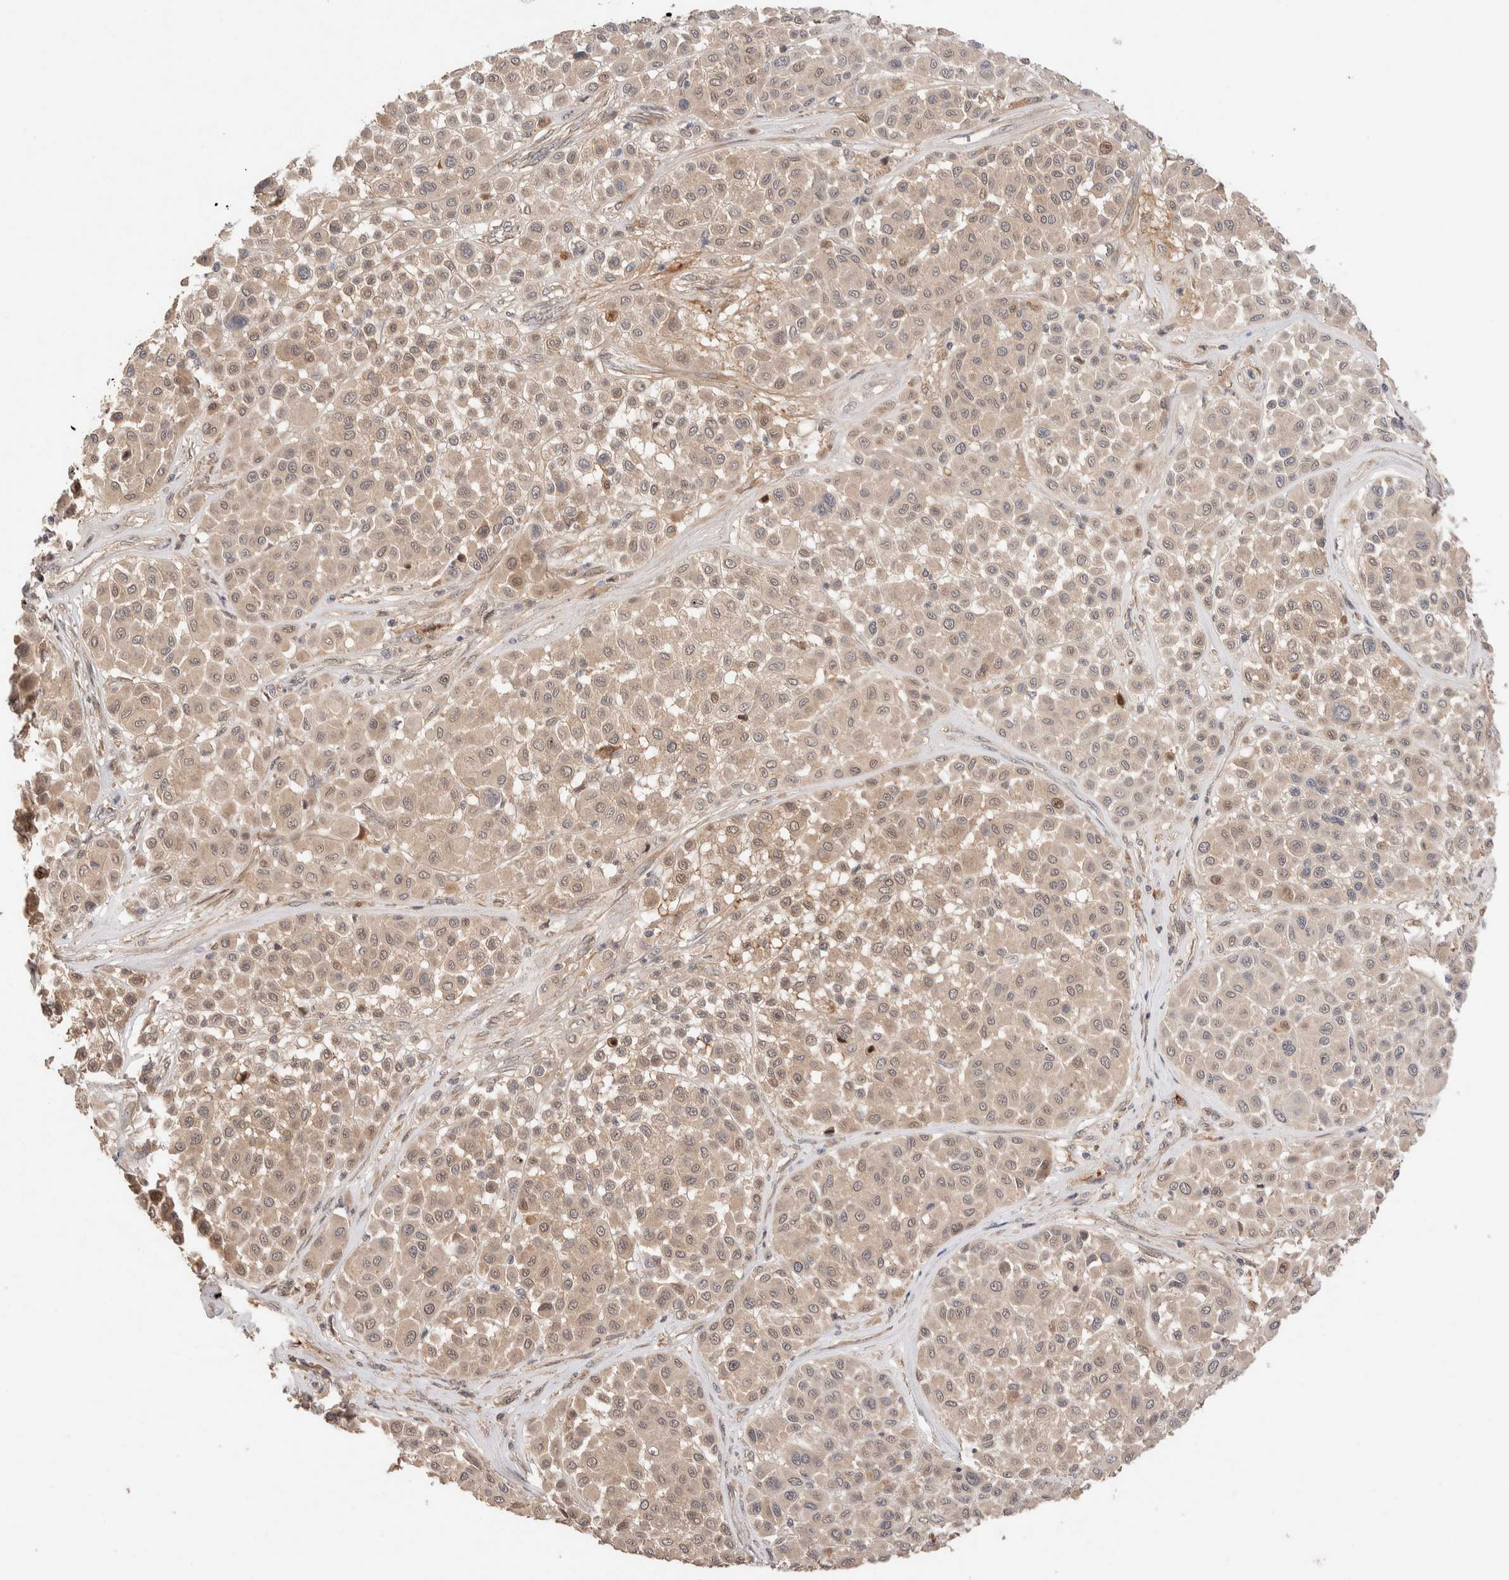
{"staining": {"intensity": "weak", "quantity": ">75%", "location": "cytoplasmic/membranous"}, "tissue": "melanoma", "cell_type": "Tumor cells", "image_type": "cancer", "snomed": [{"axis": "morphology", "description": "Malignant melanoma, Metastatic site"}, {"axis": "topography", "description": "Soft tissue"}], "caption": "Human melanoma stained for a protein (brown) demonstrates weak cytoplasmic/membranous positive expression in about >75% of tumor cells.", "gene": "CASK", "patient": {"sex": "male", "age": 41}}